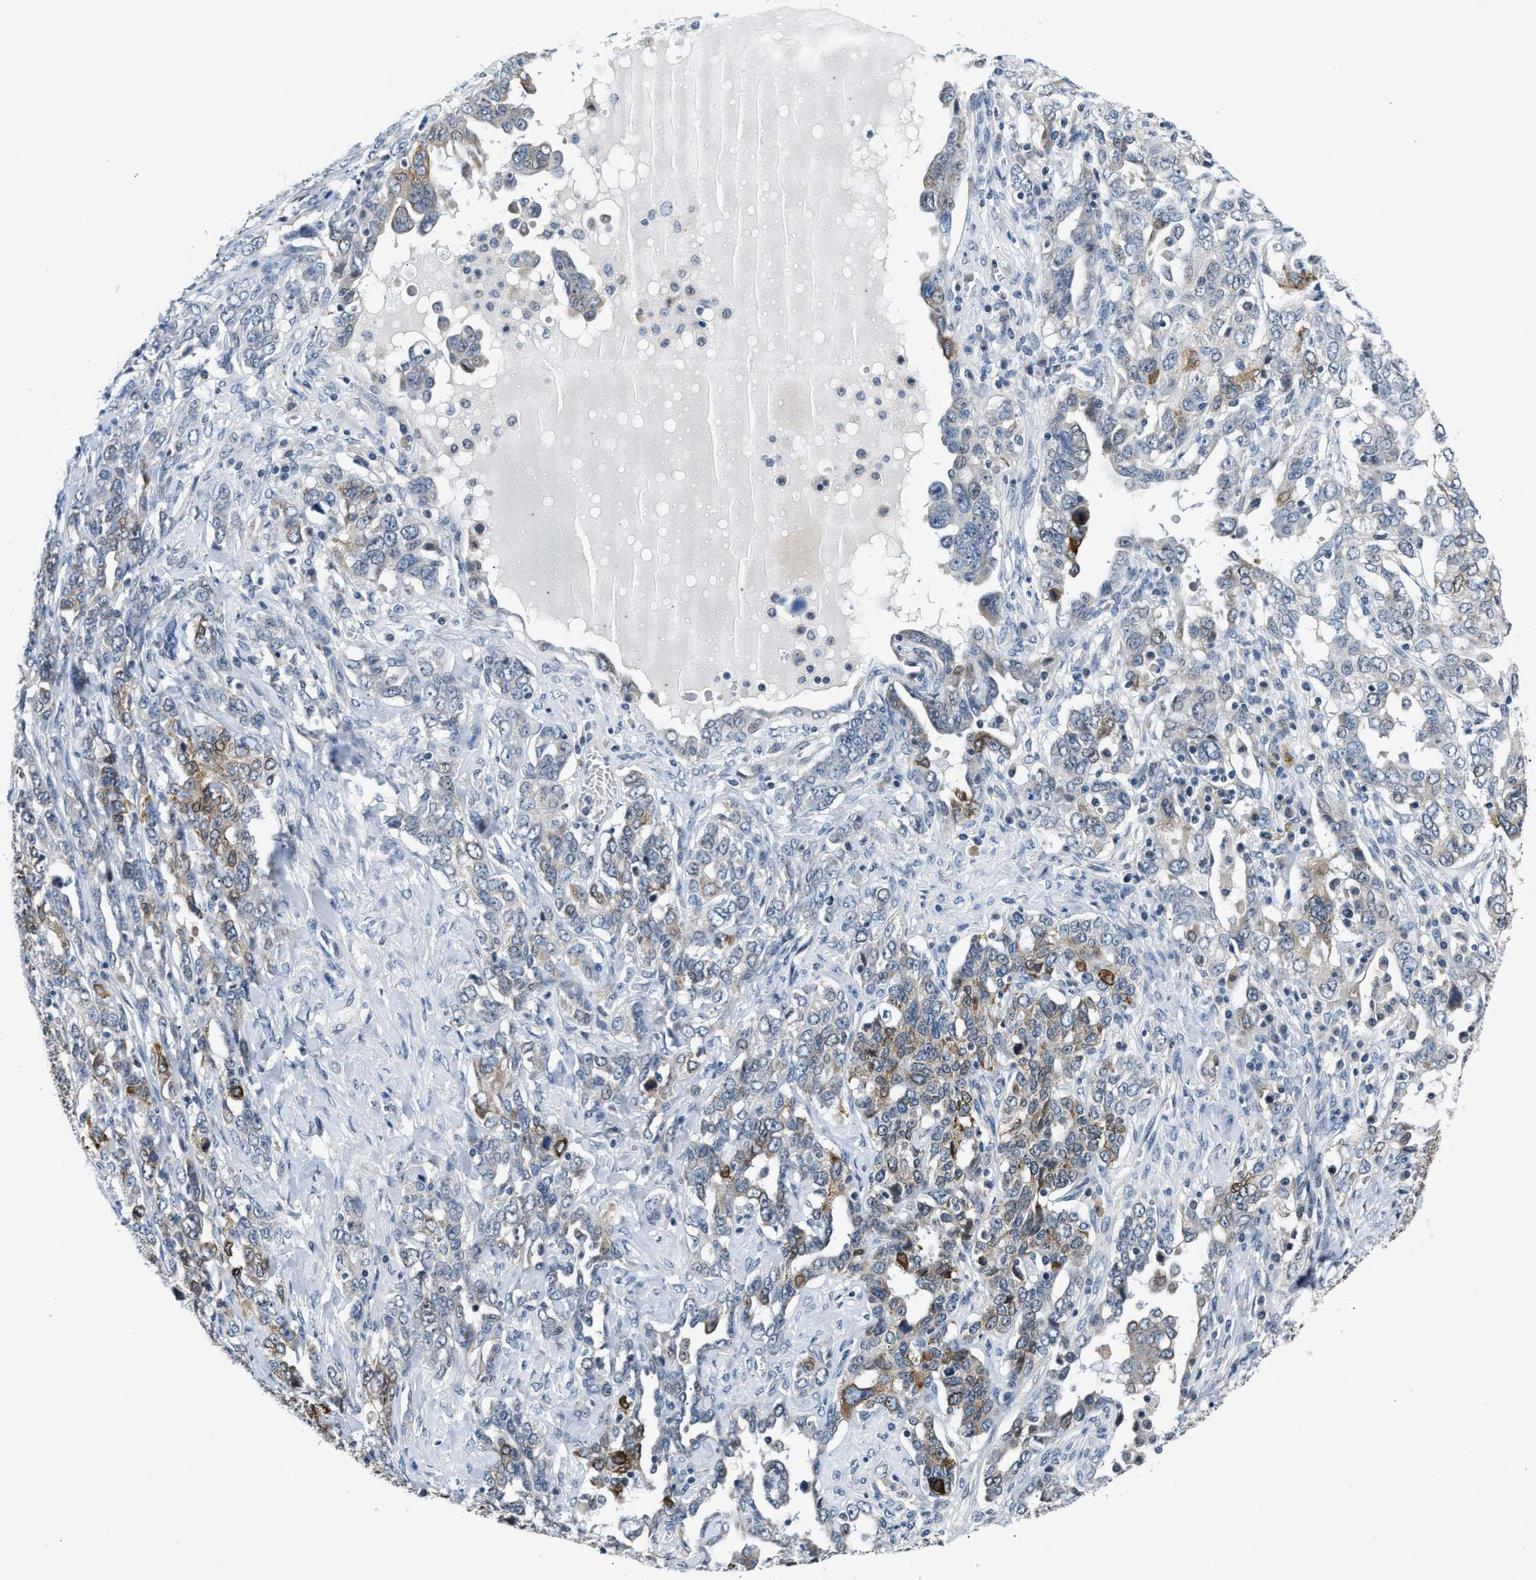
{"staining": {"intensity": "moderate", "quantity": "<25%", "location": "cytoplasmic/membranous"}, "tissue": "ovarian cancer", "cell_type": "Tumor cells", "image_type": "cancer", "snomed": [{"axis": "morphology", "description": "Carcinoma, endometroid"}, {"axis": "topography", "description": "Ovary"}], "caption": "A low amount of moderate cytoplasmic/membranous positivity is present in about <25% of tumor cells in ovarian endometroid carcinoma tissue.", "gene": "CLGN", "patient": {"sex": "female", "age": 62}}